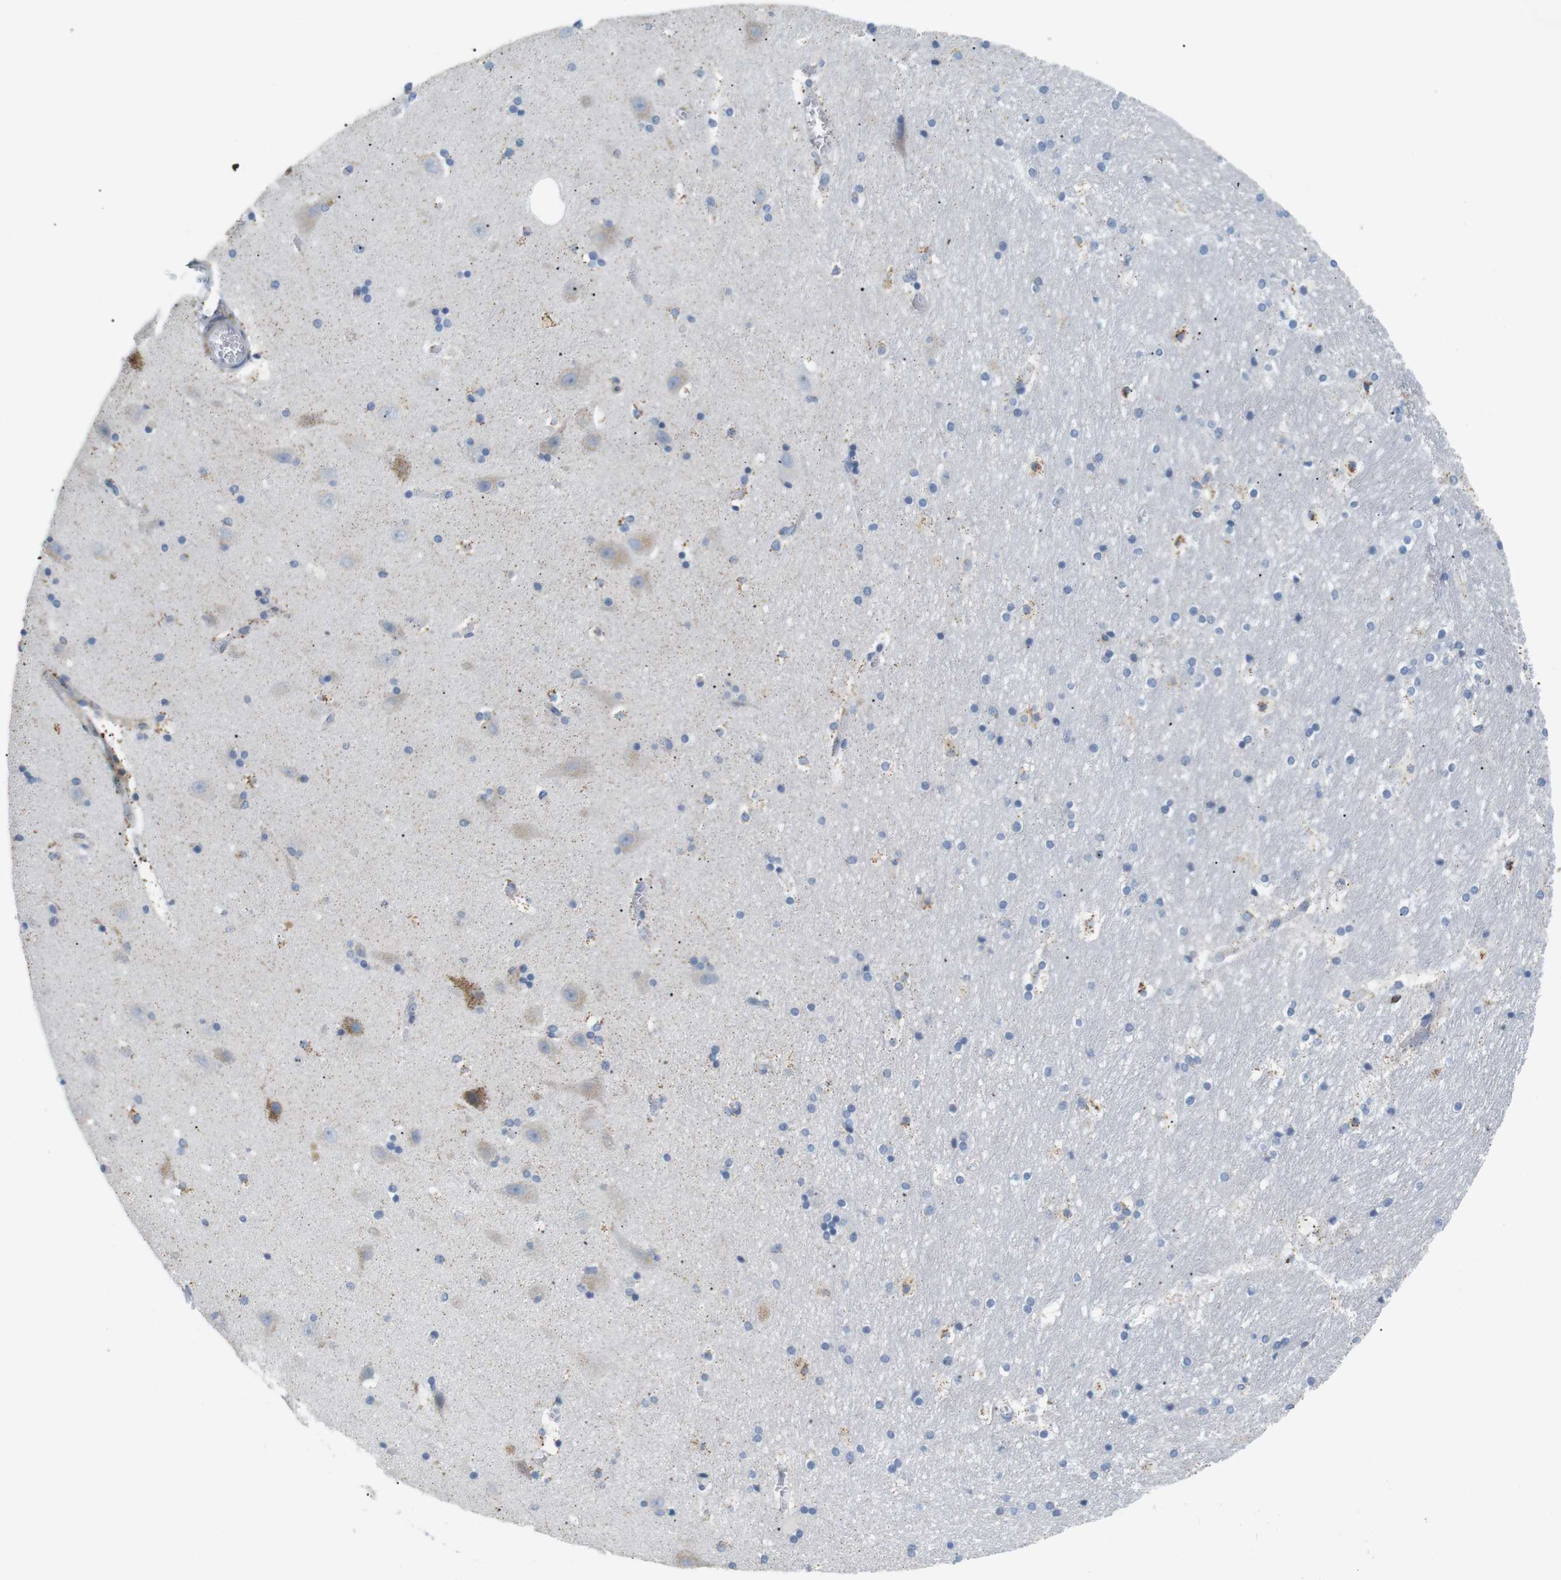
{"staining": {"intensity": "weak", "quantity": "<25%", "location": "cytoplasmic/membranous"}, "tissue": "hippocampus", "cell_type": "Glial cells", "image_type": "normal", "snomed": [{"axis": "morphology", "description": "Normal tissue, NOS"}, {"axis": "topography", "description": "Hippocampus"}], "caption": "An immunohistochemistry image of benign hippocampus is shown. There is no staining in glial cells of hippocampus.", "gene": "CD300E", "patient": {"sex": "male", "age": 45}}